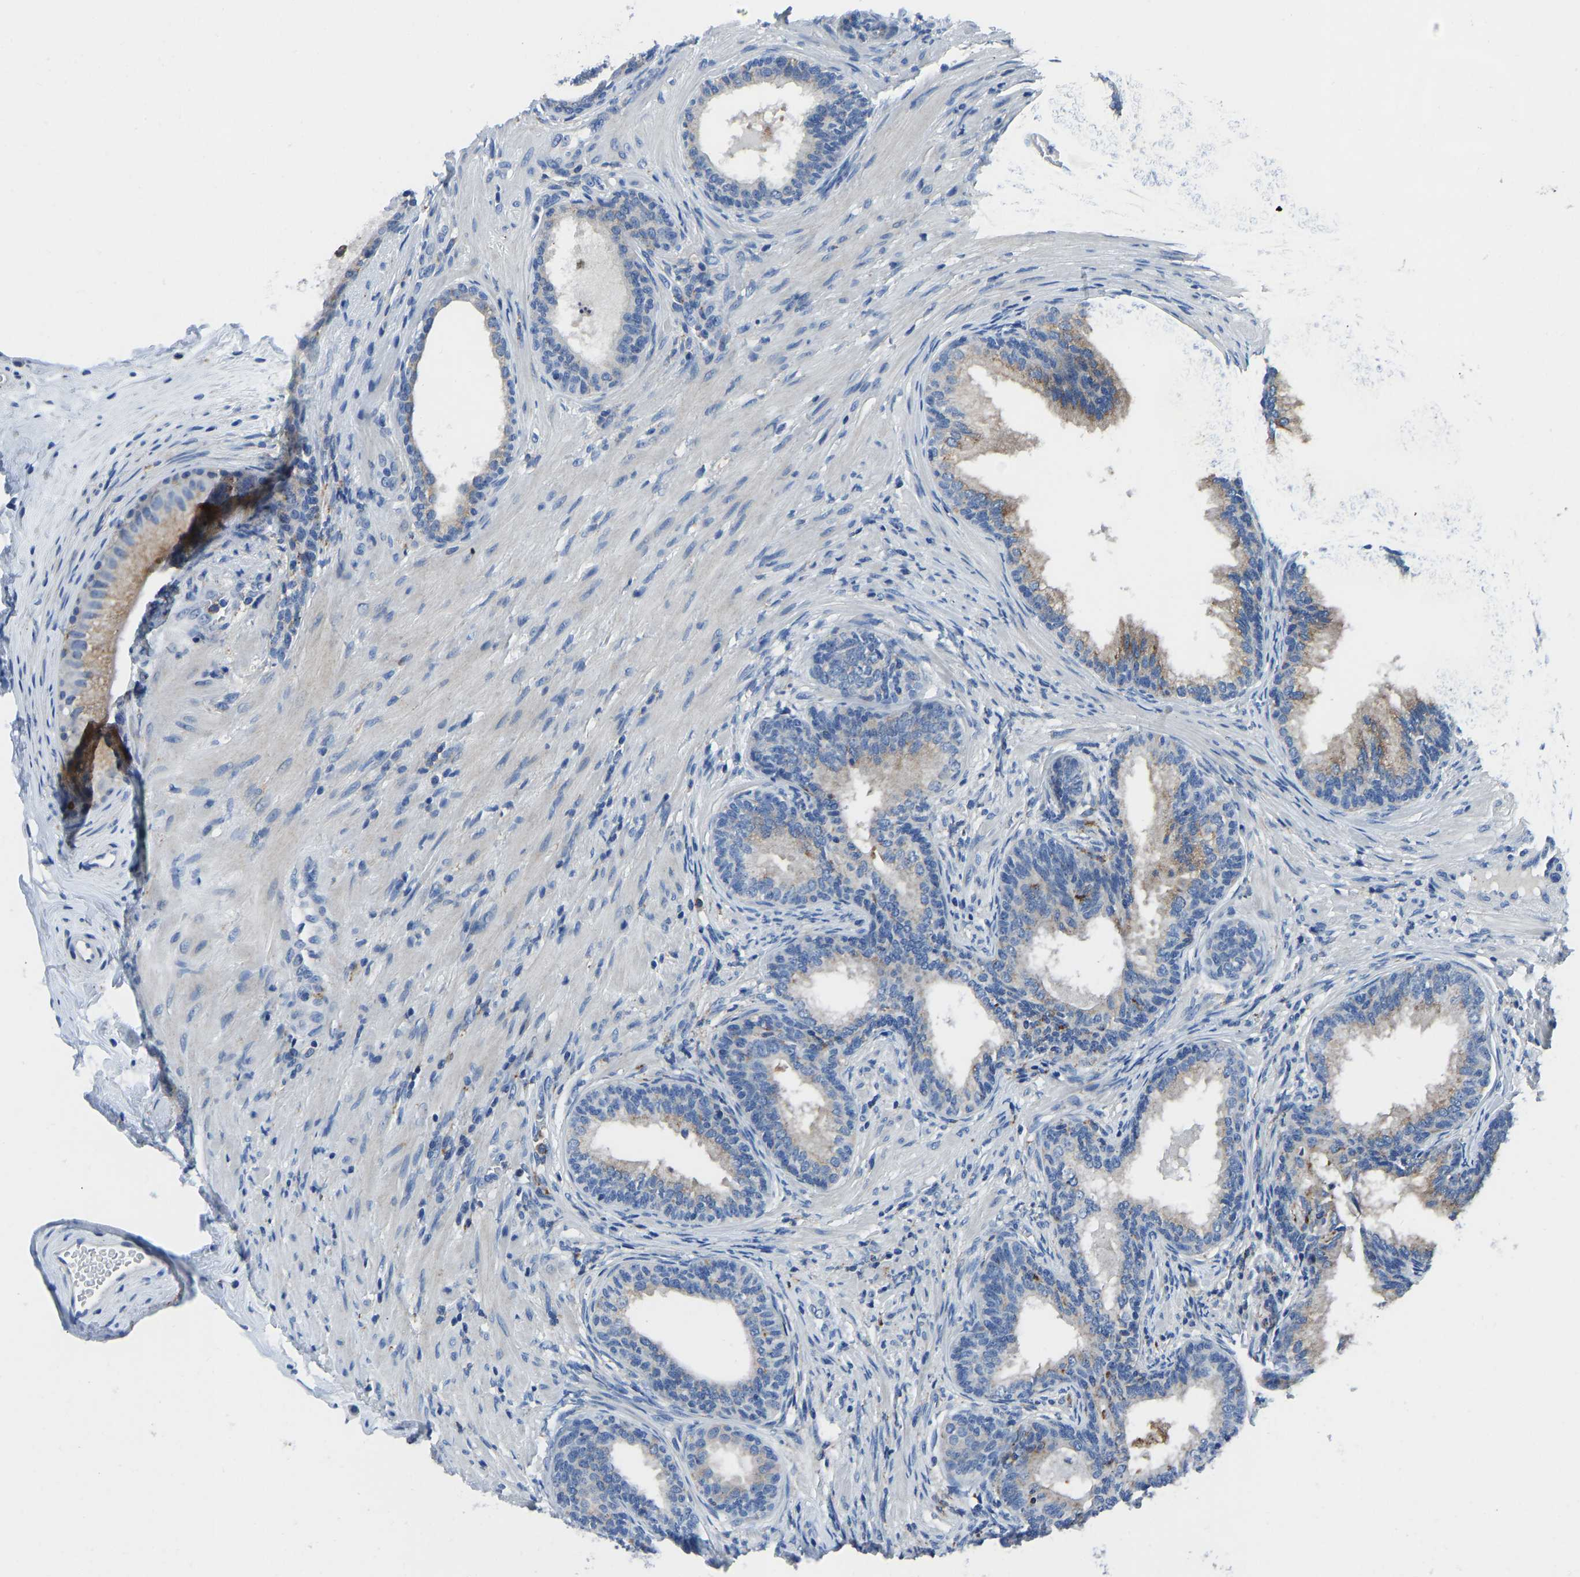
{"staining": {"intensity": "moderate", "quantity": "<25%", "location": "cytoplasmic/membranous"}, "tissue": "prostate", "cell_type": "Glandular cells", "image_type": "normal", "snomed": [{"axis": "morphology", "description": "Normal tissue, NOS"}, {"axis": "topography", "description": "Prostate"}], "caption": "Immunohistochemistry (IHC) histopathology image of unremarkable prostate: prostate stained using immunohistochemistry (IHC) demonstrates low levels of moderate protein expression localized specifically in the cytoplasmic/membranous of glandular cells, appearing as a cytoplasmic/membranous brown color.", "gene": "ATP6V1E1", "patient": {"sex": "male", "age": 76}}